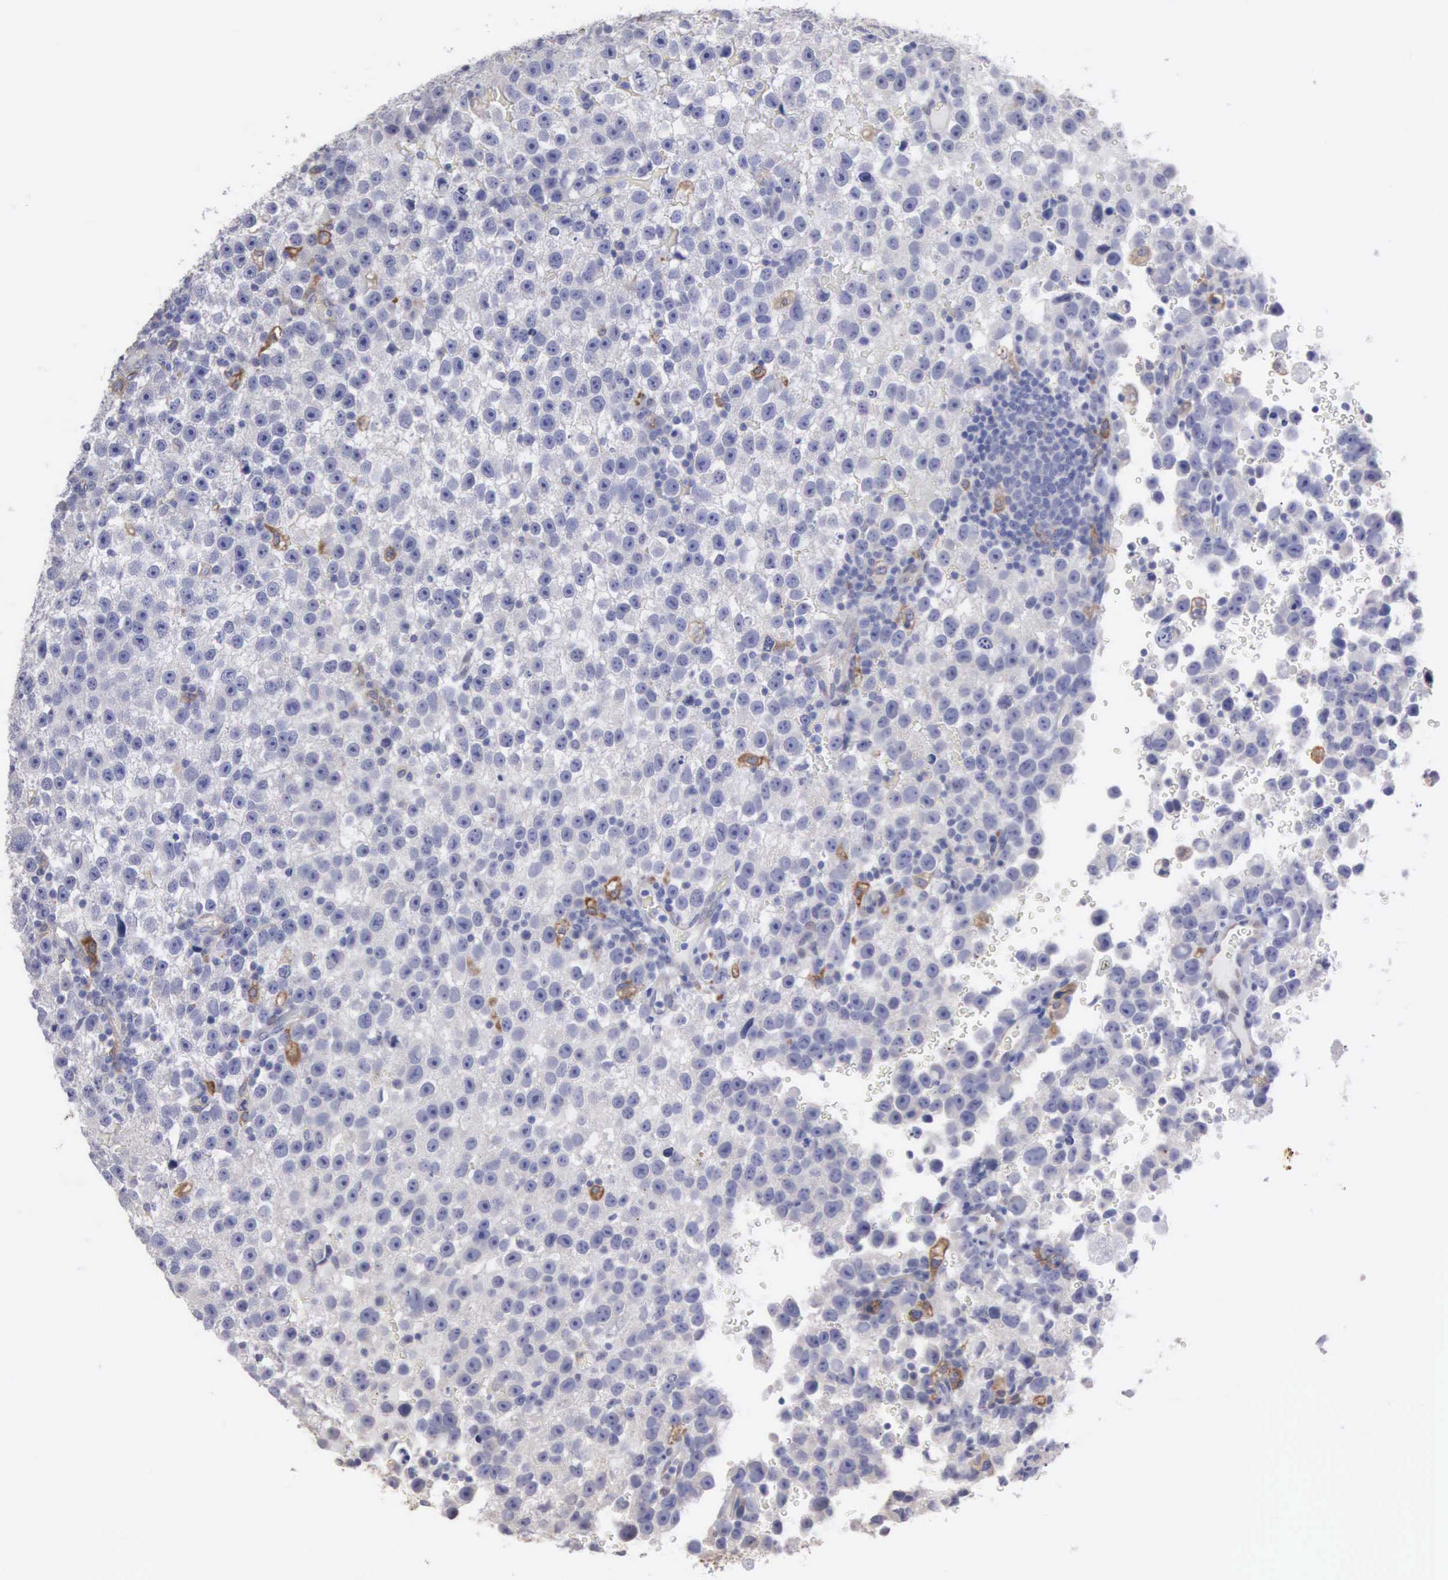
{"staining": {"intensity": "negative", "quantity": "none", "location": "none"}, "tissue": "testis cancer", "cell_type": "Tumor cells", "image_type": "cancer", "snomed": [{"axis": "morphology", "description": "Seminoma, NOS"}, {"axis": "topography", "description": "Testis"}], "caption": "This is an immunohistochemistry (IHC) image of human testis cancer (seminoma). There is no positivity in tumor cells.", "gene": "LIN52", "patient": {"sex": "male", "age": 33}}